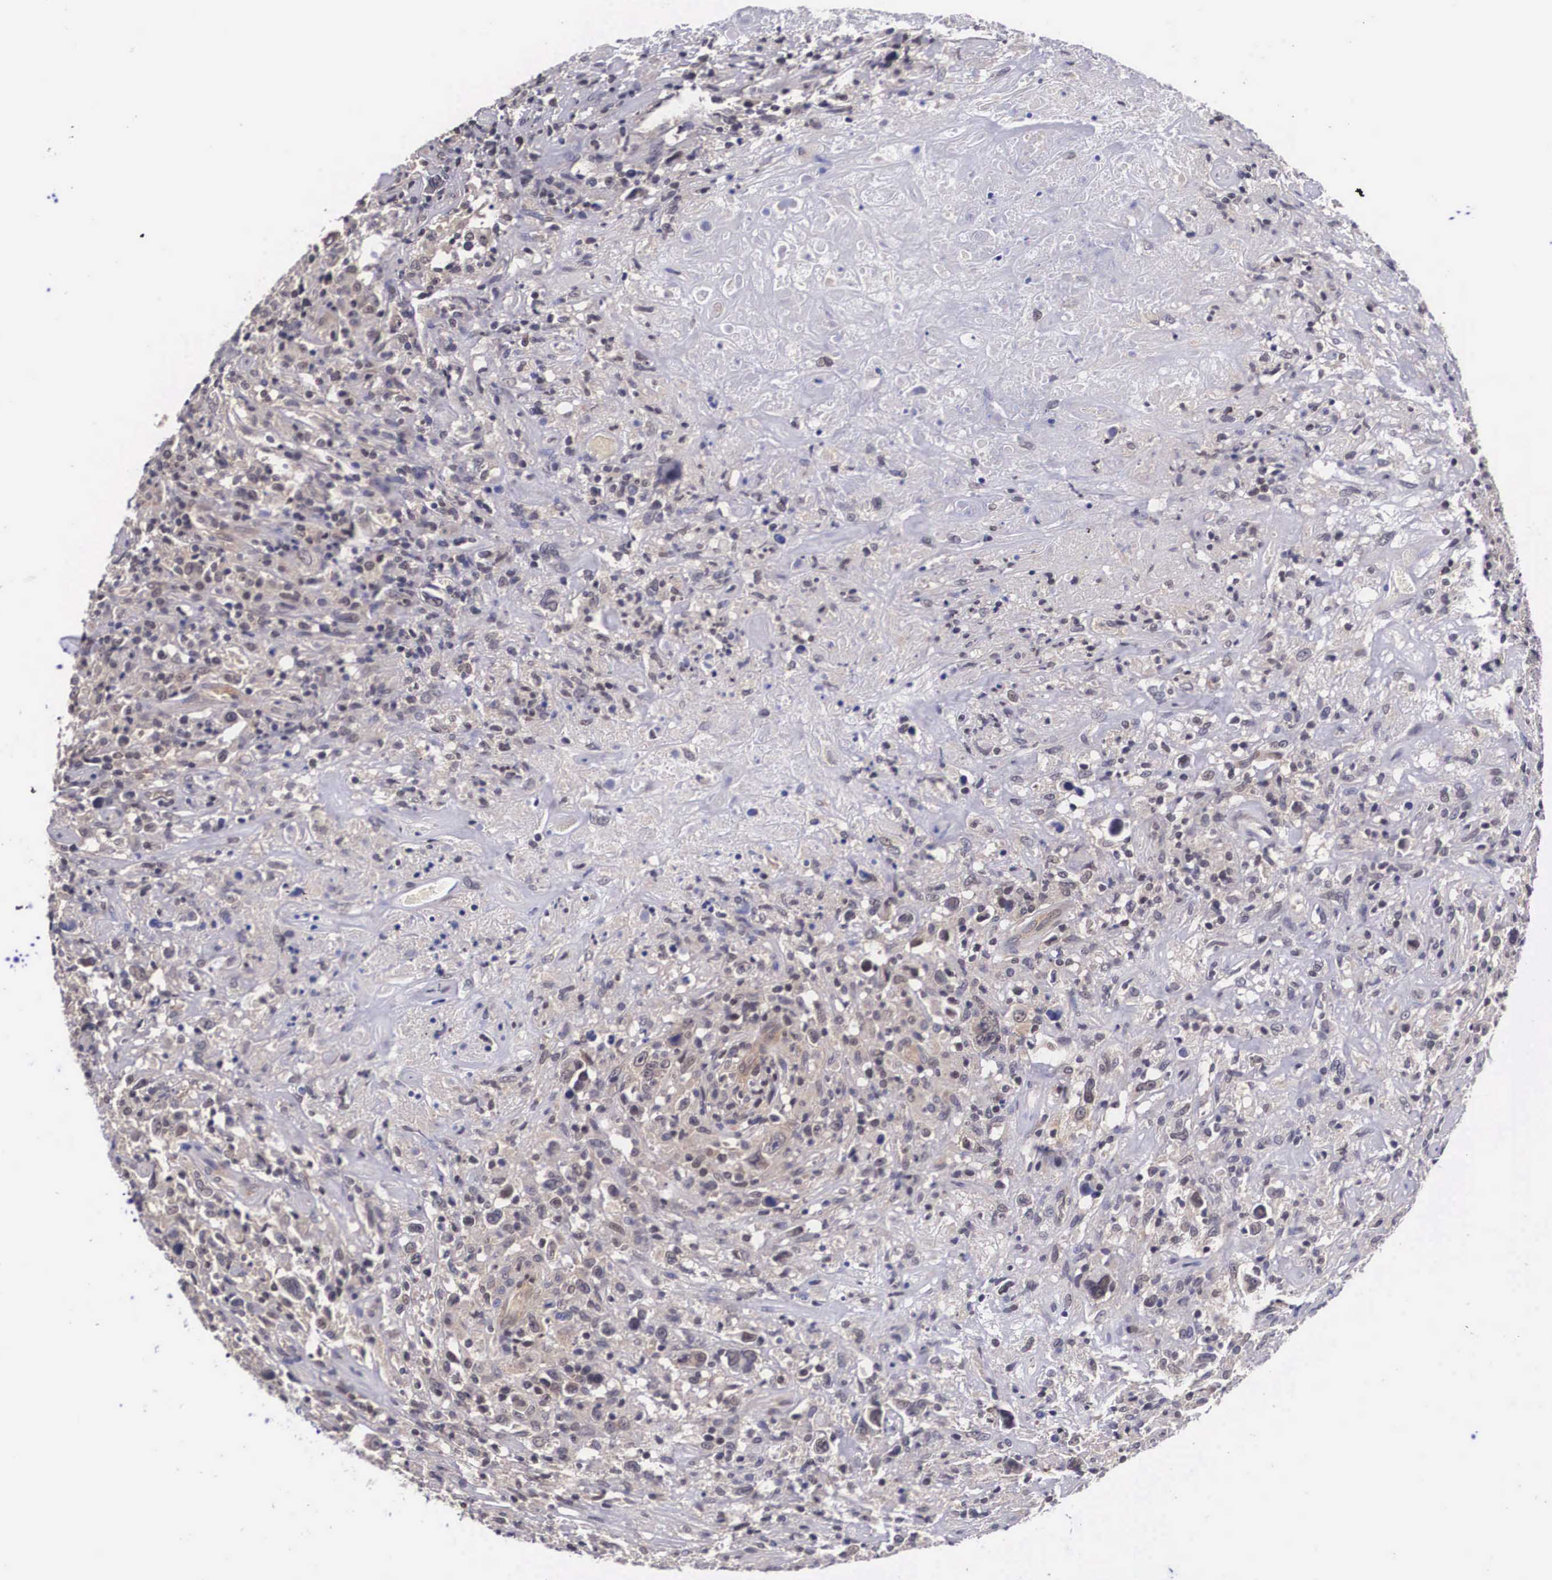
{"staining": {"intensity": "weak", "quantity": "25%-75%", "location": "cytoplasmic/membranous"}, "tissue": "lymphoma", "cell_type": "Tumor cells", "image_type": "cancer", "snomed": [{"axis": "morphology", "description": "Hodgkin's disease, NOS"}, {"axis": "topography", "description": "Lymph node"}], "caption": "Tumor cells display low levels of weak cytoplasmic/membranous positivity in approximately 25%-75% of cells in human Hodgkin's disease. (brown staining indicates protein expression, while blue staining denotes nuclei).", "gene": "OTX2", "patient": {"sex": "male", "age": 46}}